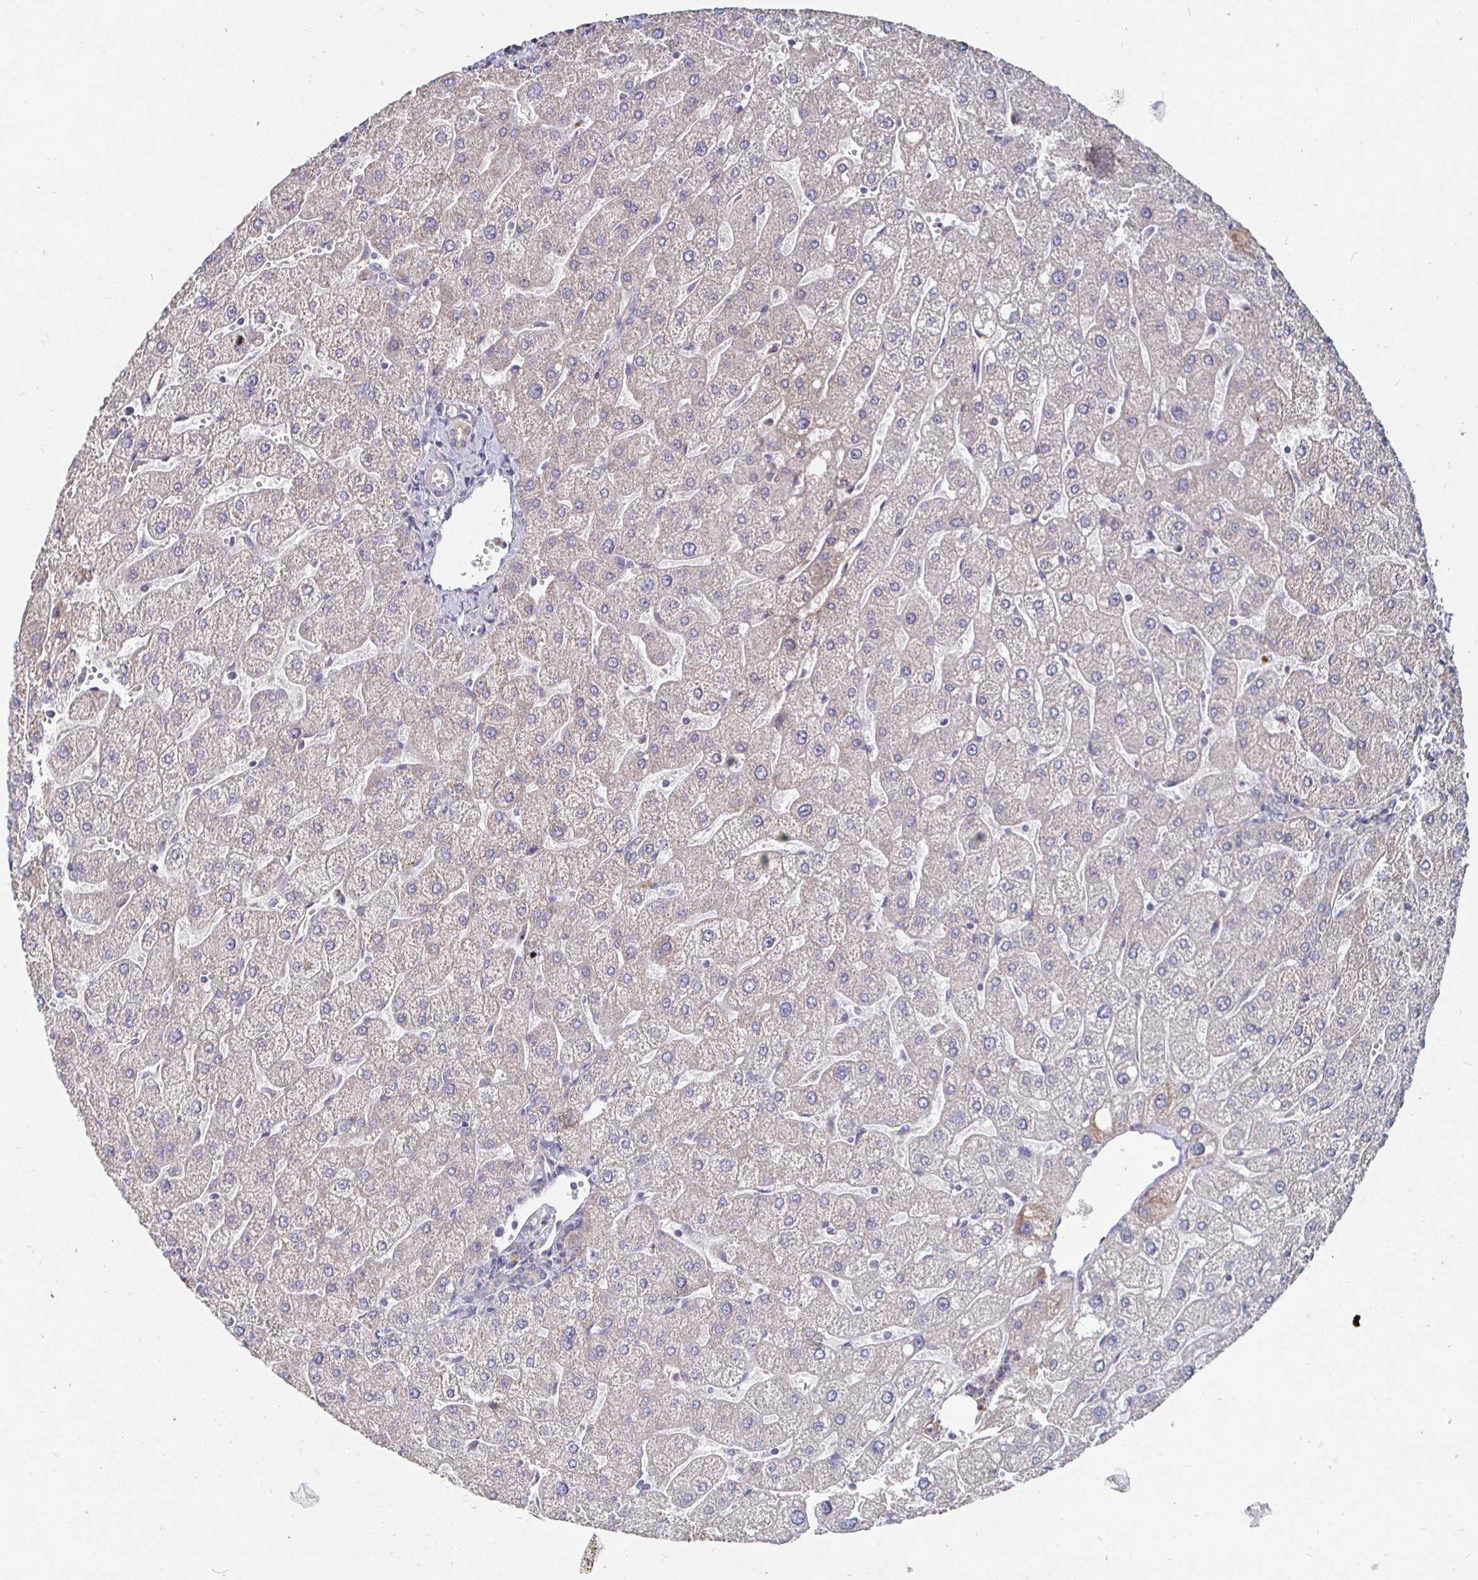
{"staining": {"intensity": "weak", "quantity": "<25%", "location": "cytoplasmic/membranous"}, "tissue": "liver", "cell_type": "Cholangiocytes", "image_type": "normal", "snomed": [{"axis": "morphology", "description": "Normal tissue, NOS"}, {"axis": "topography", "description": "Liver"}], "caption": "Image shows no protein staining in cholangiocytes of benign liver. Brightfield microscopy of immunohistochemistry (IHC) stained with DAB (3,3'-diaminobenzidine) (brown) and hematoxylin (blue), captured at high magnification.", "gene": "NRSN1", "patient": {"sex": "male", "age": 67}}